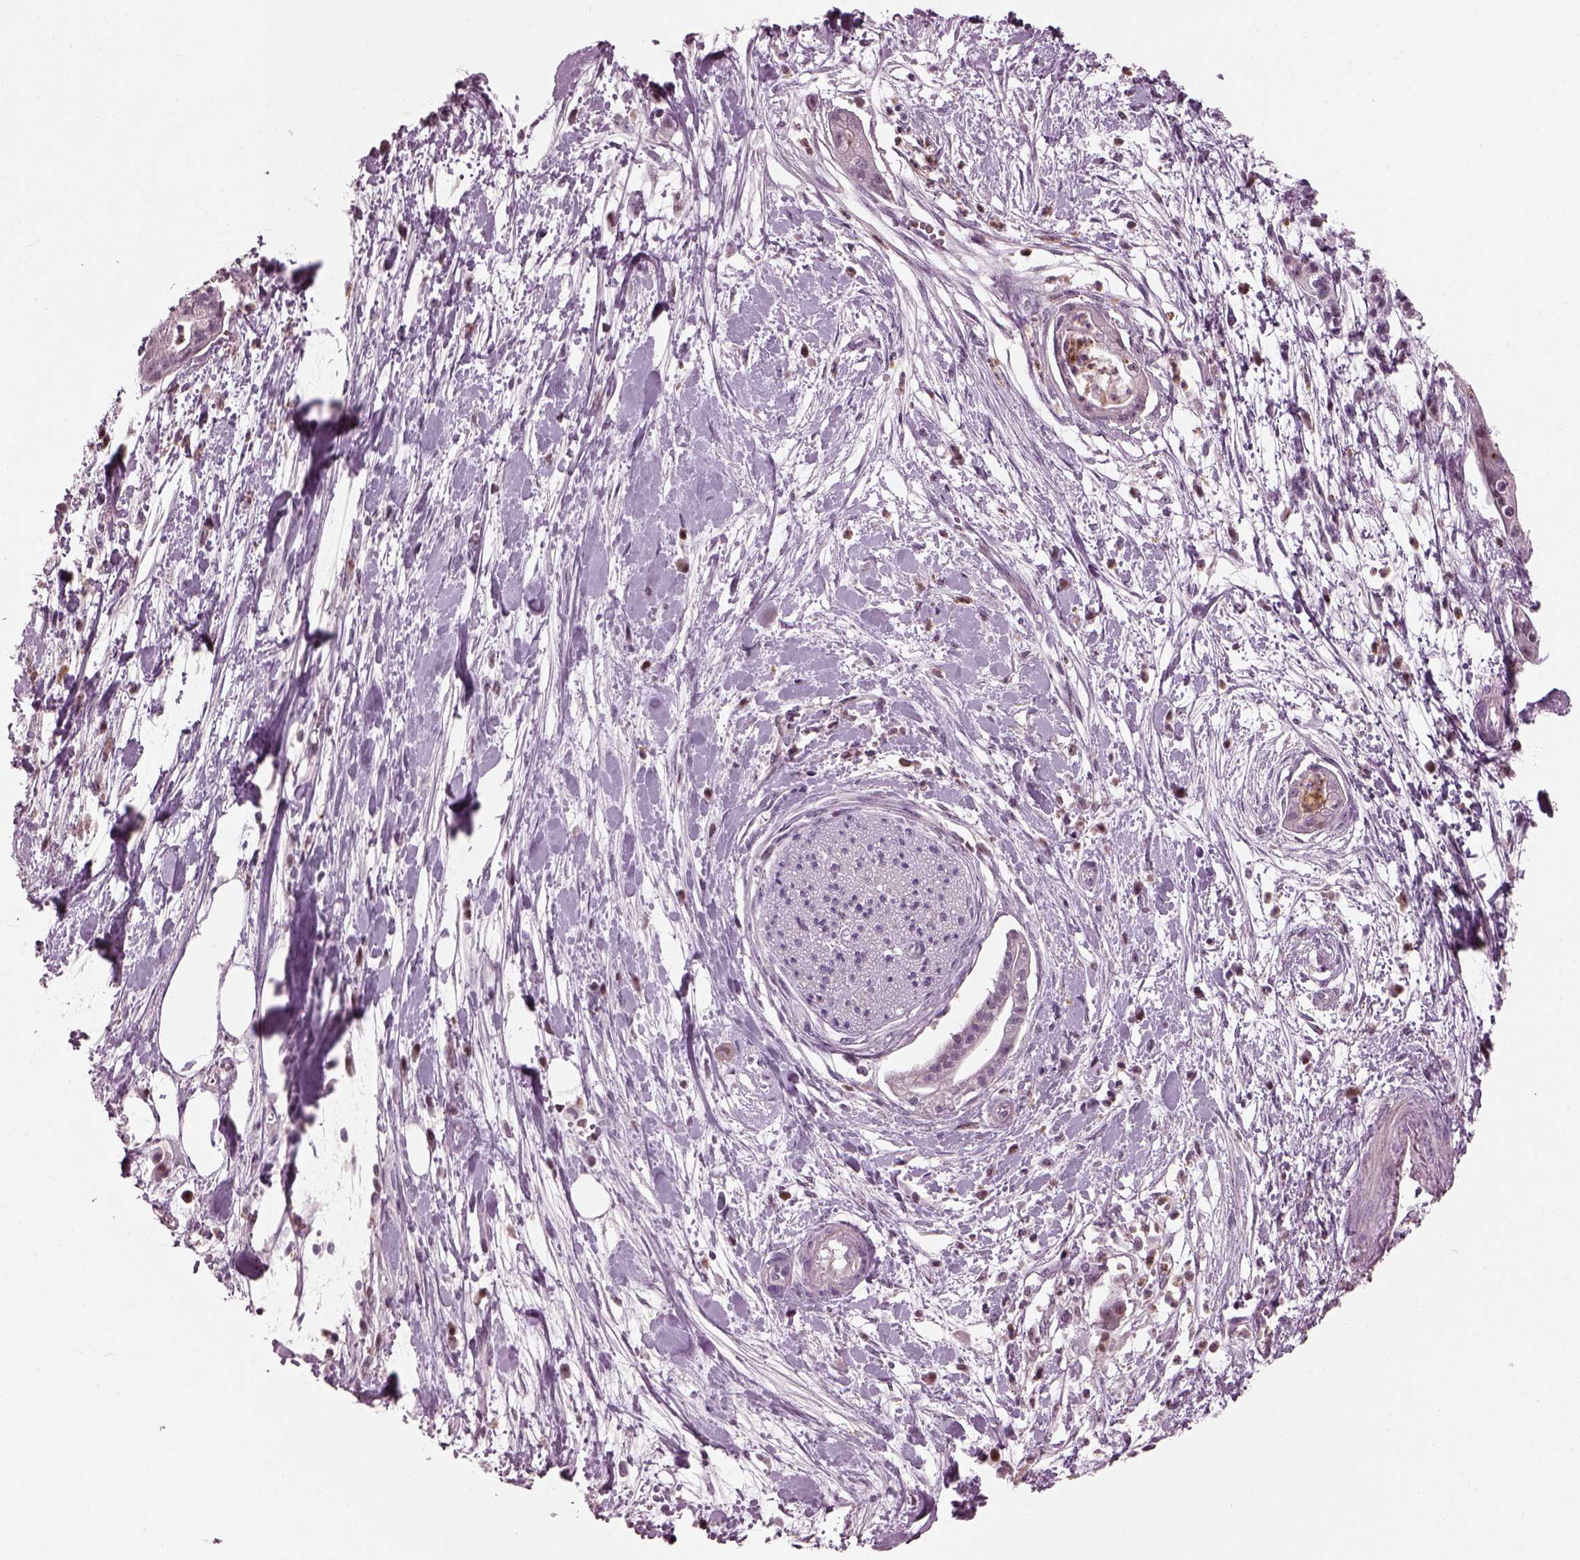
{"staining": {"intensity": "negative", "quantity": "none", "location": "none"}, "tissue": "pancreatic cancer", "cell_type": "Tumor cells", "image_type": "cancer", "snomed": [{"axis": "morphology", "description": "Normal tissue, NOS"}, {"axis": "morphology", "description": "Adenocarcinoma, NOS"}, {"axis": "topography", "description": "Lymph node"}, {"axis": "topography", "description": "Pancreas"}], "caption": "Photomicrograph shows no significant protein expression in tumor cells of pancreatic cancer (adenocarcinoma).", "gene": "BFSP1", "patient": {"sex": "female", "age": 58}}